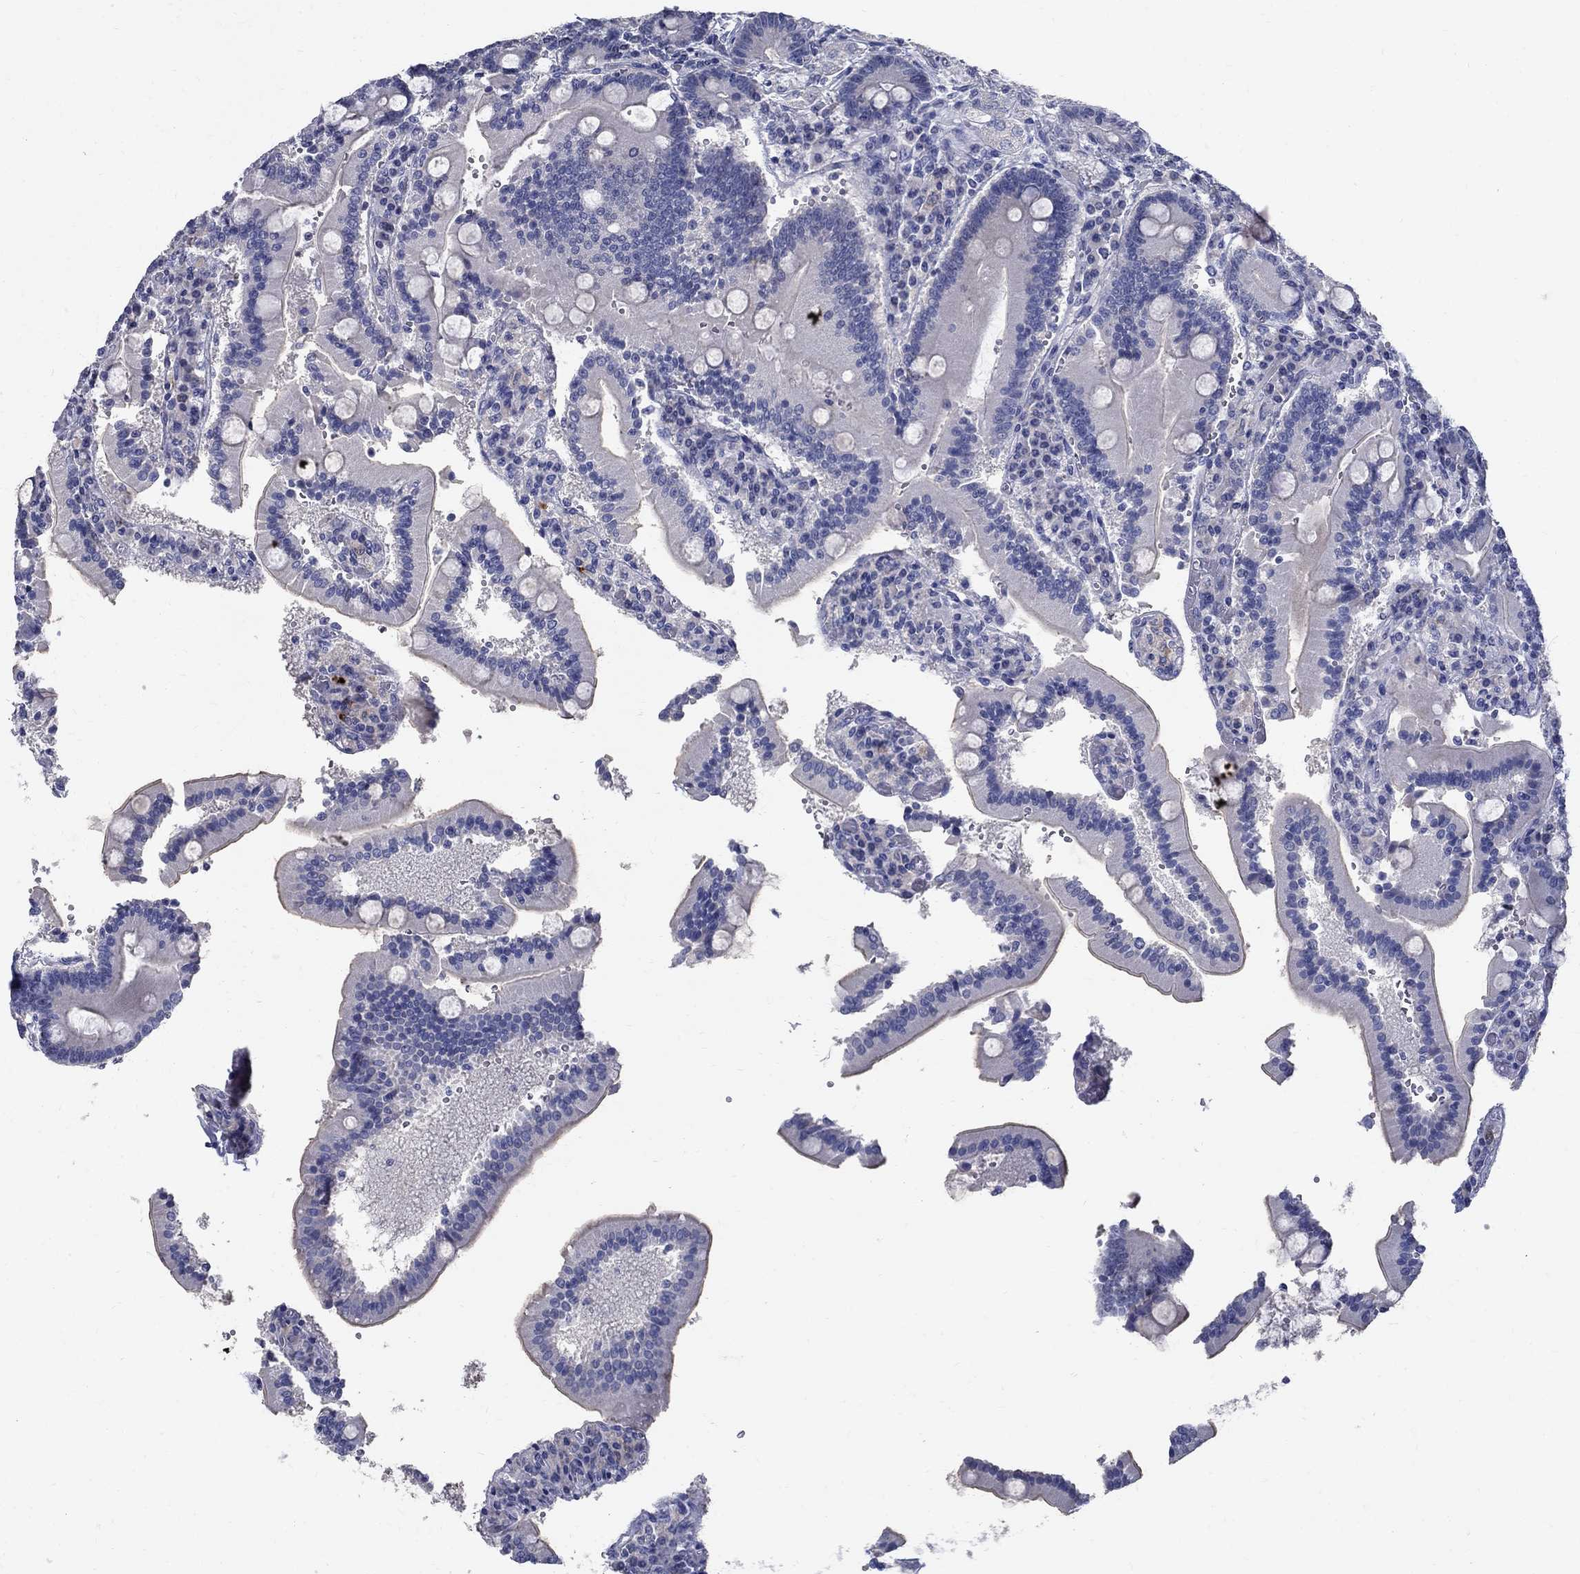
{"staining": {"intensity": "negative", "quantity": "none", "location": "none"}, "tissue": "duodenum", "cell_type": "Glandular cells", "image_type": "normal", "snomed": [{"axis": "morphology", "description": "Normal tissue, NOS"}, {"axis": "topography", "description": "Duodenum"}], "caption": "The immunohistochemistry photomicrograph has no significant expression in glandular cells of duodenum.", "gene": "TP53TG5", "patient": {"sex": "female", "age": 62}}